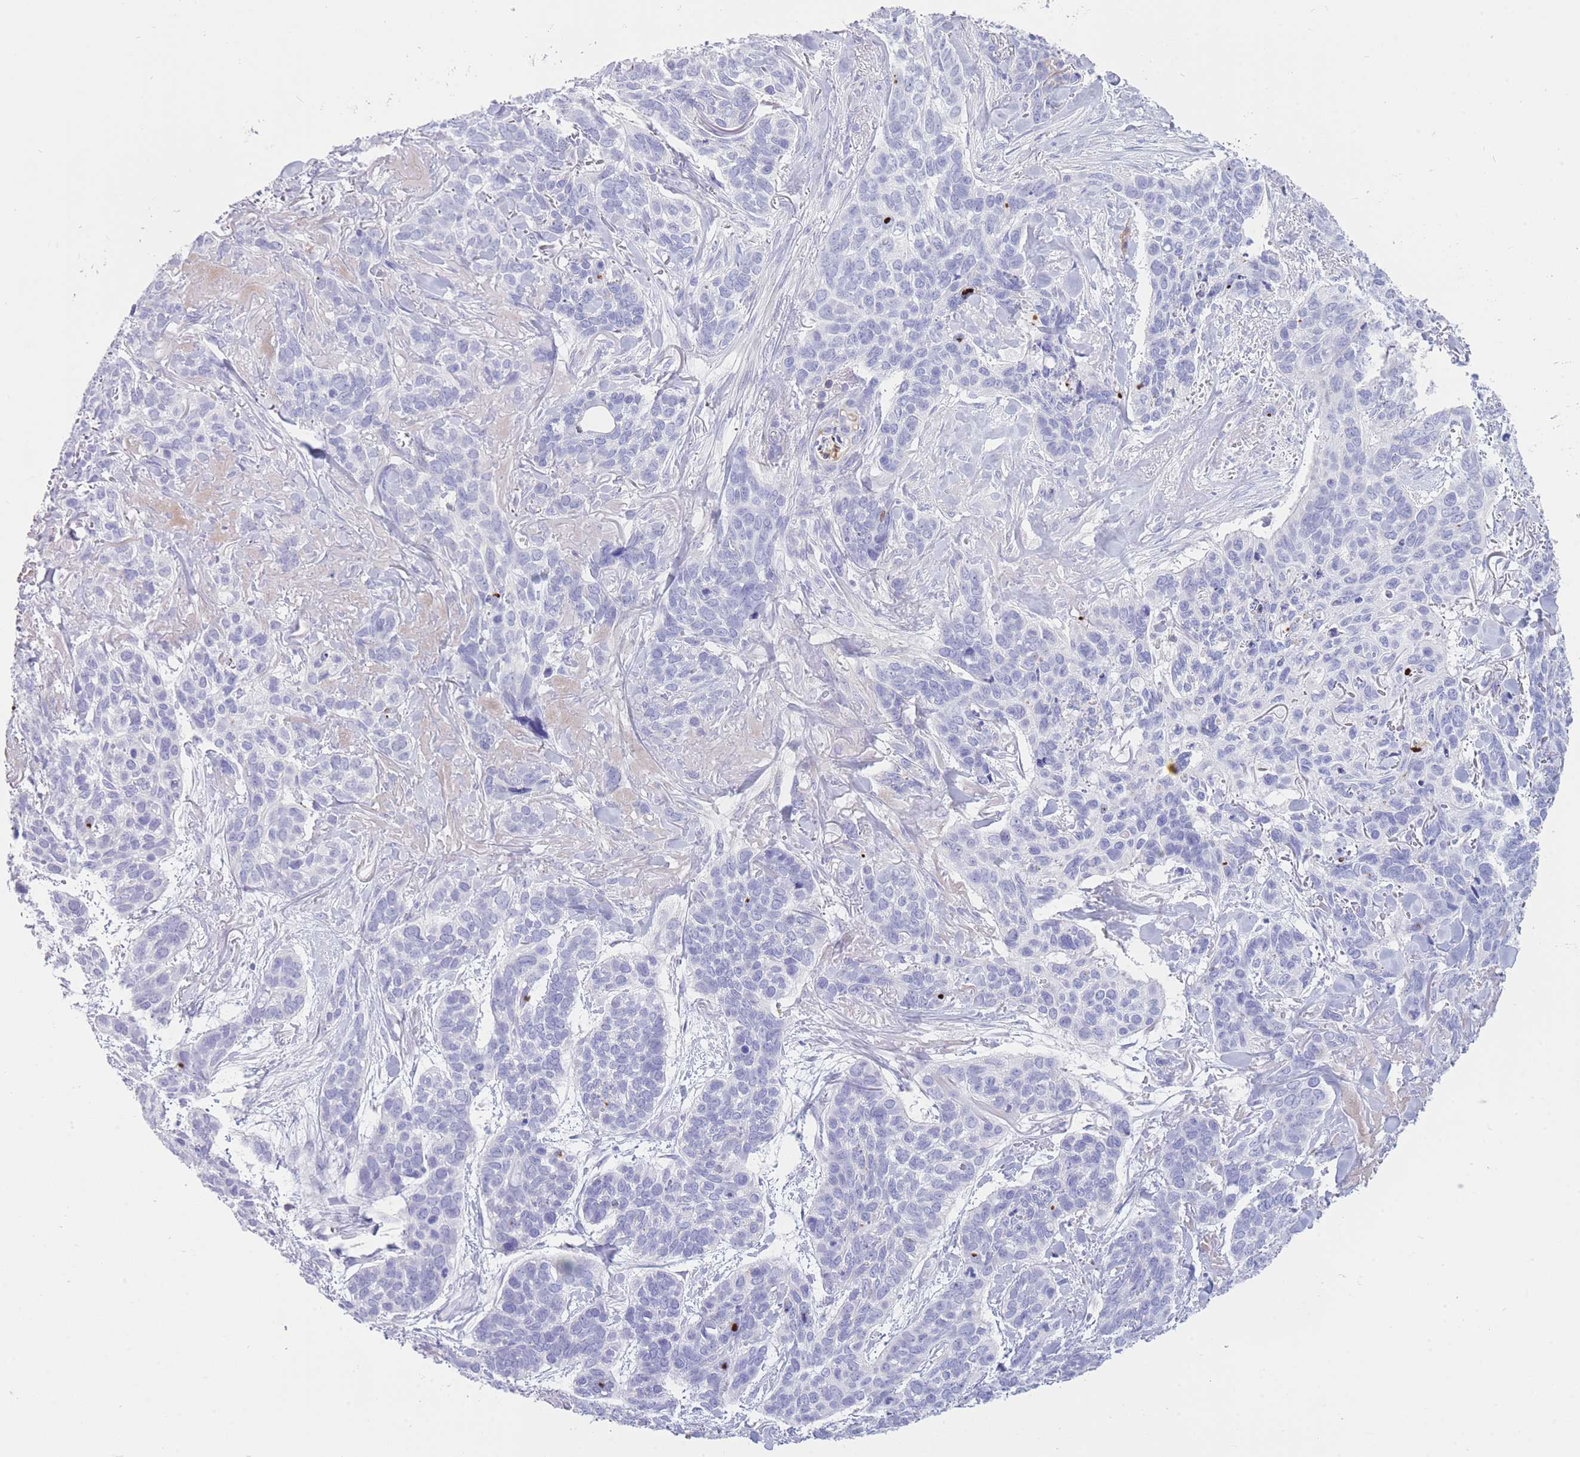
{"staining": {"intensity": "negative", "quantity": "none", "location": "none"}, "tissue": "skin cancer", "cell_type": "Tumor cells", "image_type": "cancer", "snomed": [{"axis": "morphology", "description": "Basal cell carcinoma"}, {"axis": "topography", "description": "Skin"}], "caption": "A photomicrograph of human basal cell carcinoma (skin) is negative for staining in tumor cells. Brightfield microscopy of IHC stained with DAB (3,3'-diaminobenzidine) (brown) and hematoxylin (blue), captured at high magnification.", "gene": "VWA8", "patient": {"sex": "male", "age": 86}}